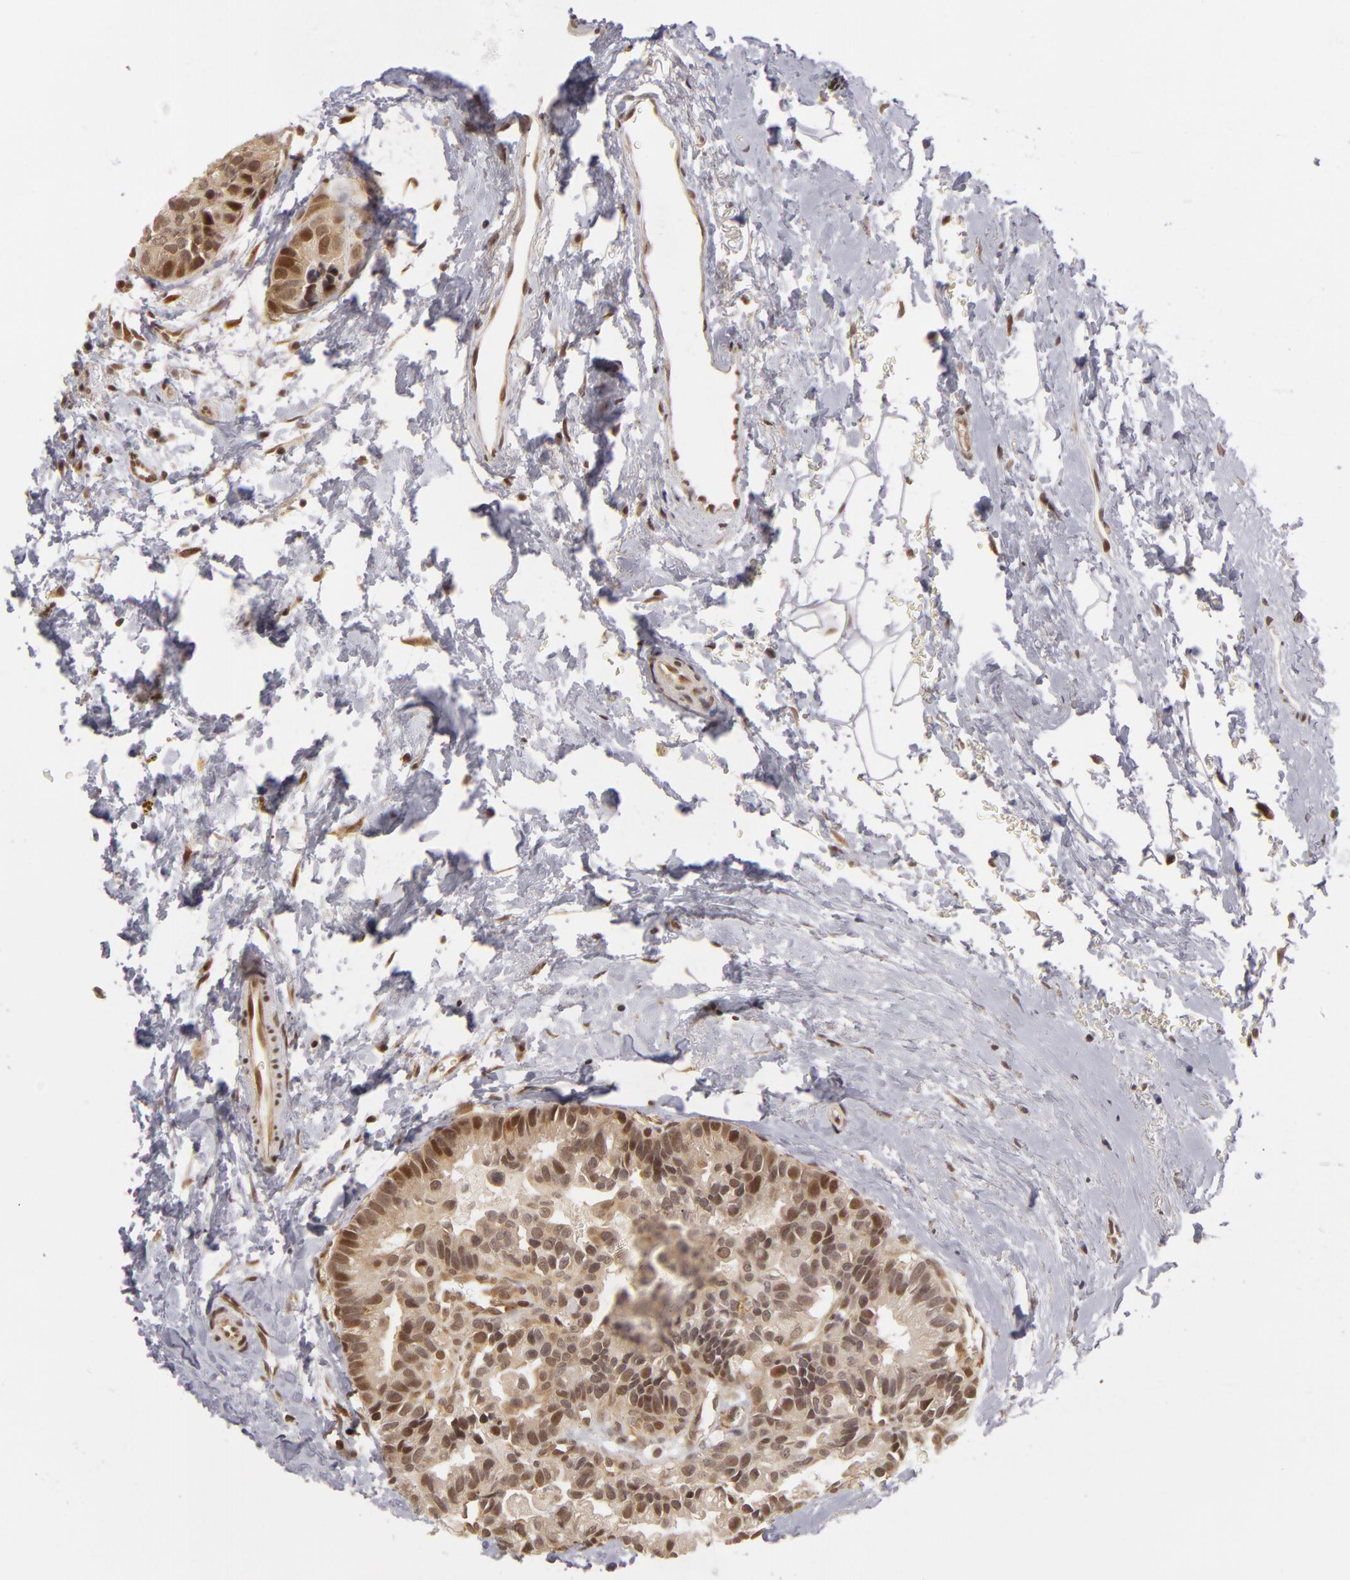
{"staining": {"intensity": "moderate", "quantity": "25%-75%", "location": "nuclear"}, "tissue": "breast cancer", "cell_type": "Tumor cells", "image_type": "cancer", "snomed": [{"axis": "morphology", "description": "Duct carcinoma"}, {"axis": "topography", "description": "Breast"}], "caption": "Immunohistochemistry of breast infiltrating ductal carcinoma reveals medium levels of moderate nuclear staining in about 25%-75% of tumor cells.", "gene": "ZNF133", "patient": {"sex": "female", "age": 69}}